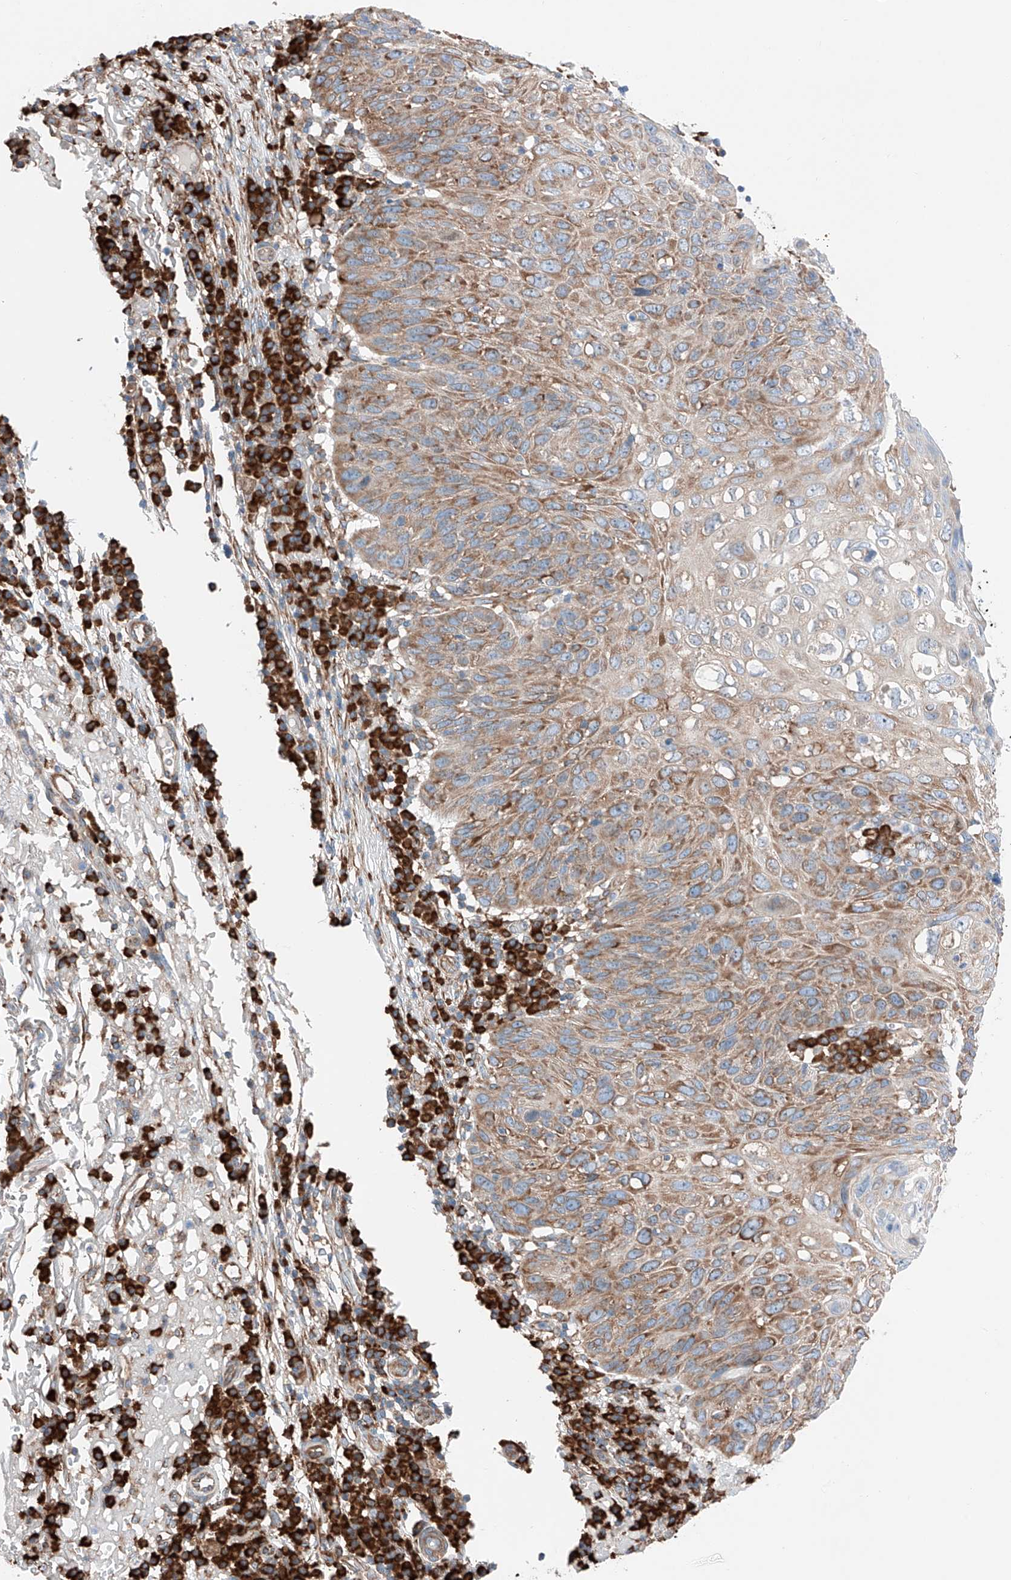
{"staining": {"intensity": "moderate", "quantity": ">75%", "location": "cytoplasmic/membranous"}, "tissue": "skin cancer", "cell_type": "Tumor cells", "image_type": "cancer", "snomed": [{"axis": "morphology", "description": "Squamous cell carcinoma, NOS"}, {"axis": "topography", "description": "Skin"}], "caption": "Immunohistochemical staining of human skin squamous cell carcinoma reveals medium levels of moderate cytoplasmic/membranous protein expression in approximately >75% of tumor cells.", "gene": "CRELD1", "patient": {"sex": "female", "age": 90}}